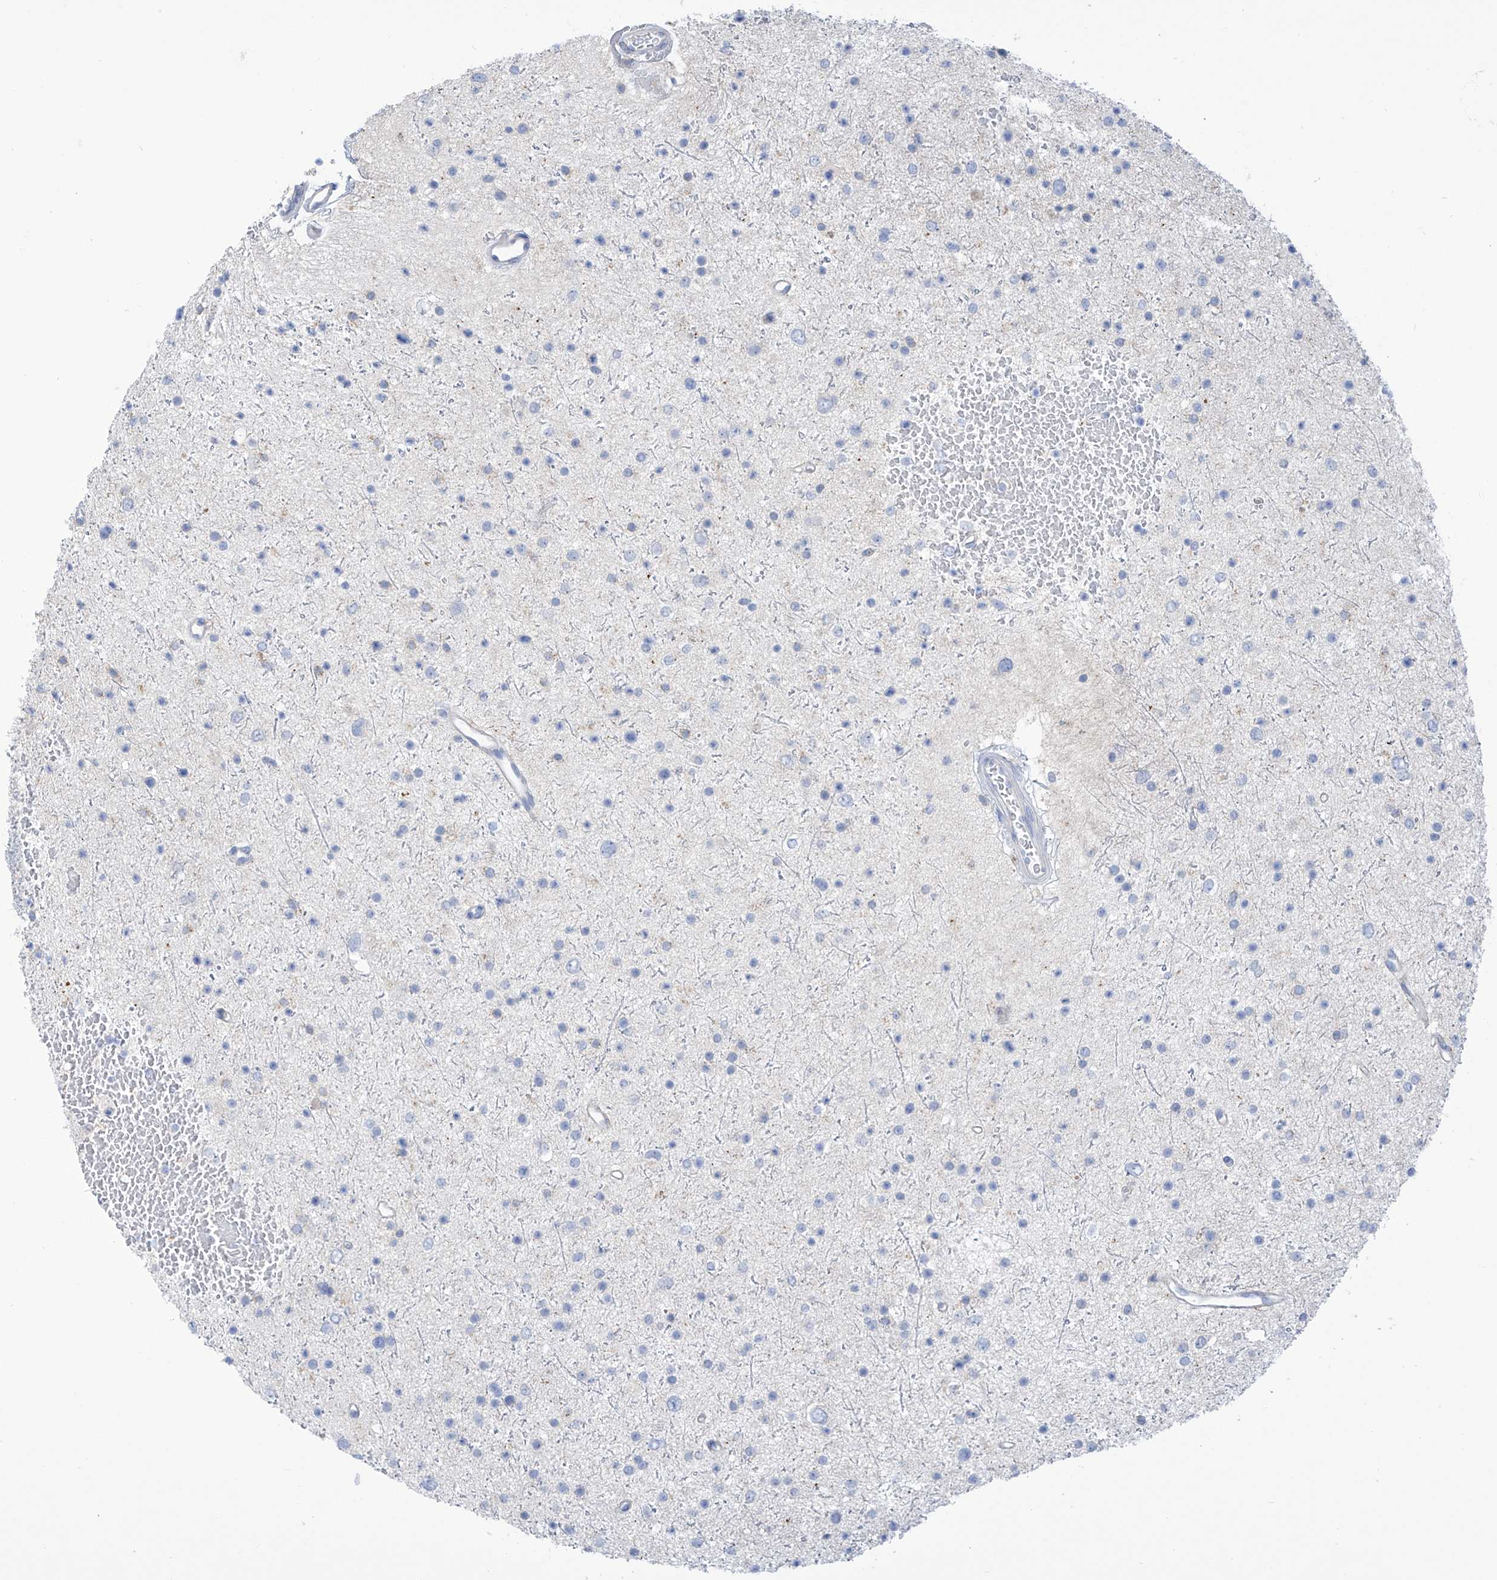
{"staining": {"intensity": "negative", "quantity": "none", "location": "none"}, "tissue": "glioma", "cell_type": "Tumor cells", "image_type": "cancer", "snomed": [{"axis": "morphology", "description": "Glioma, malignant, Low grade"}, {"axis": "topography", "description": "Brain"}], "caption": "This is an immunohistochemistry image of glioma. There is no expression in tumor cells.", "gene": "FABP2", "patient": {"sex": "female", "age": 37}}